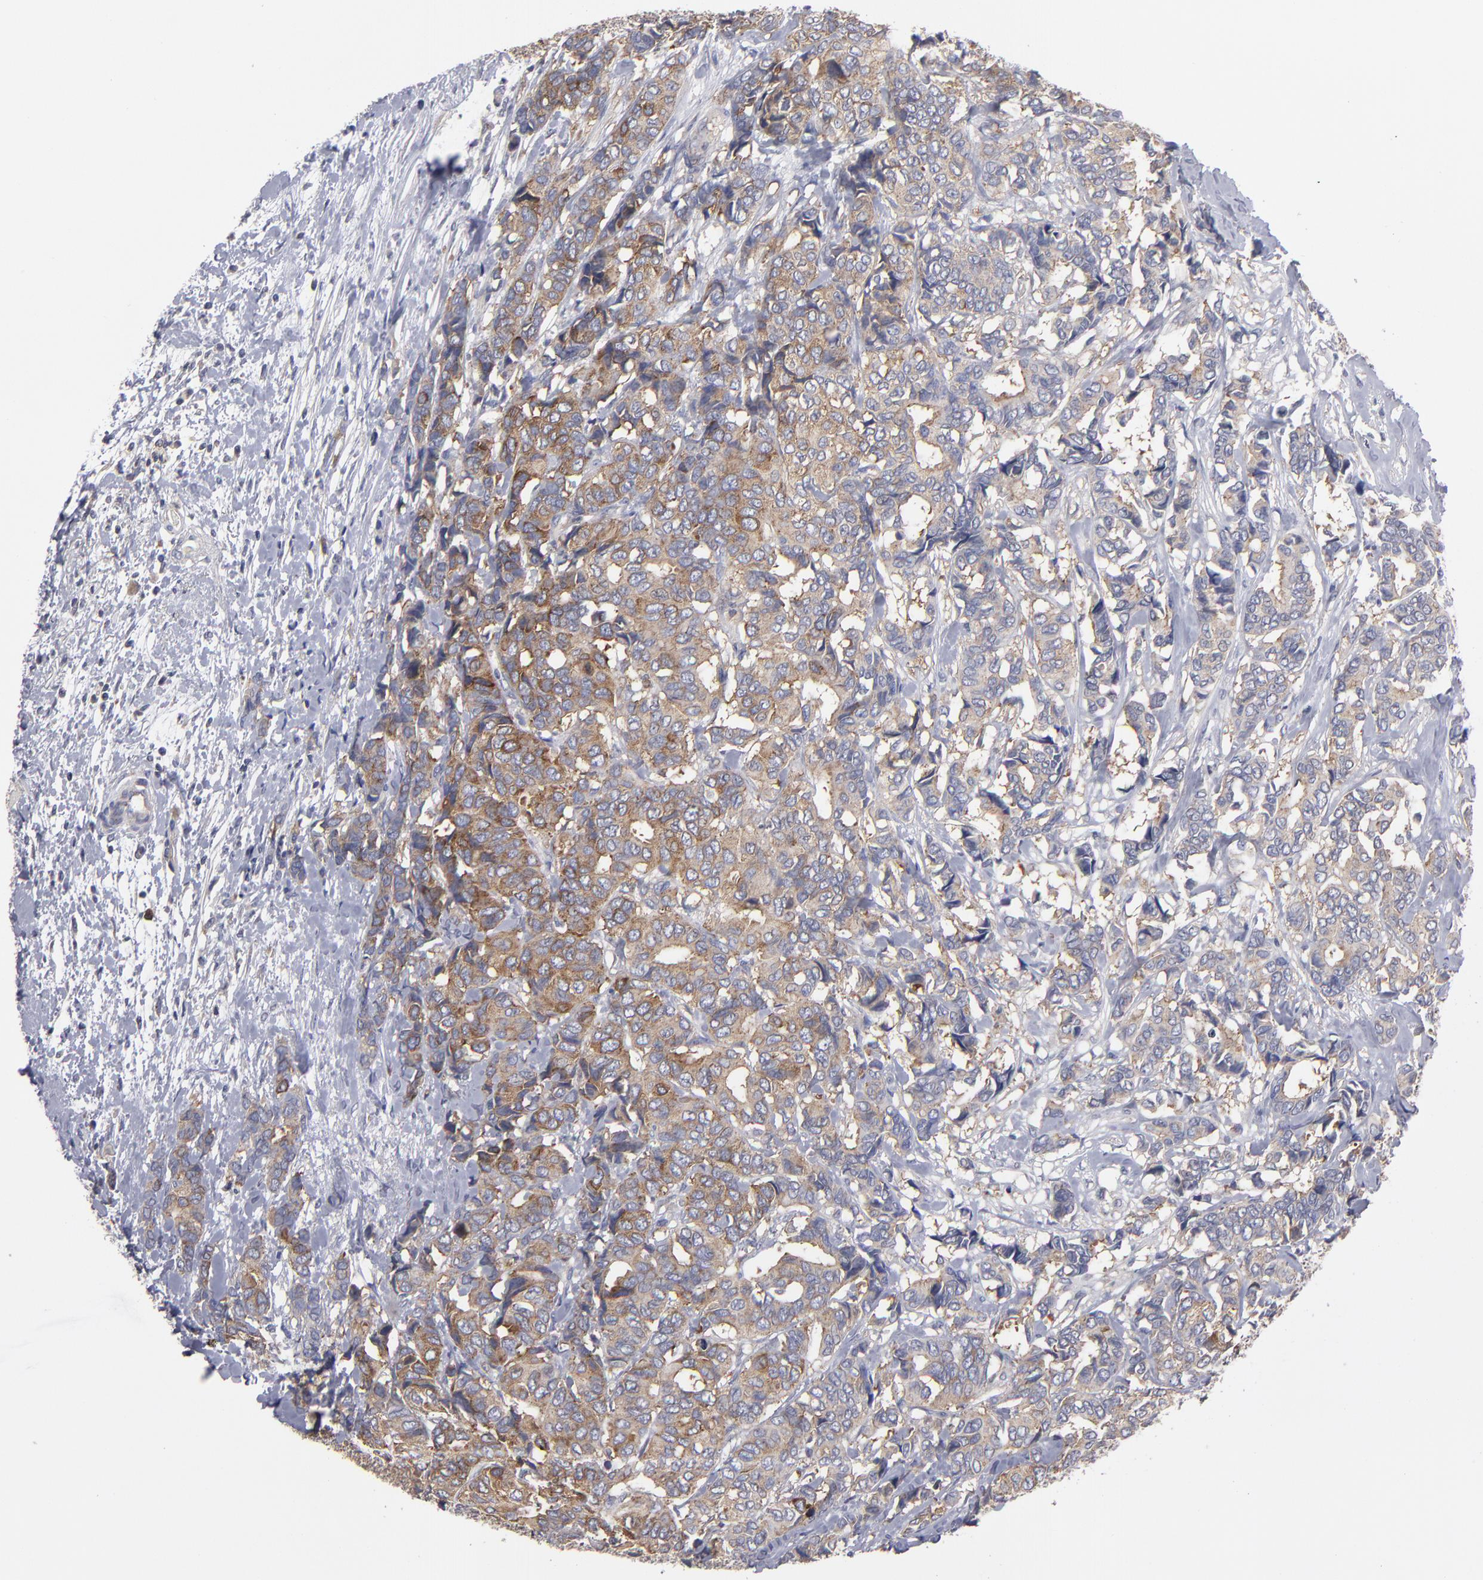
{"staining": {"intensity": "moderate", "quantity": ">75%", "location": "cytoplasmic/membranous"}, "tissue": "breast cancer", "cell_type": "Tumor cells", "image_type": "cancer", "snomed": [{"axis": "morphology", "description": "Duct carcinoma"}, {"axis": "topography", "description": "Breast"}], "caption": "Protein expression by IHC shows moderate cytoplasmic/membranous positivity in approximately >75% of tumor cells in invasive ductal carcinoma (breast).", "gene": "CEP97", "patient": {"sex": "female", "age": 87}}